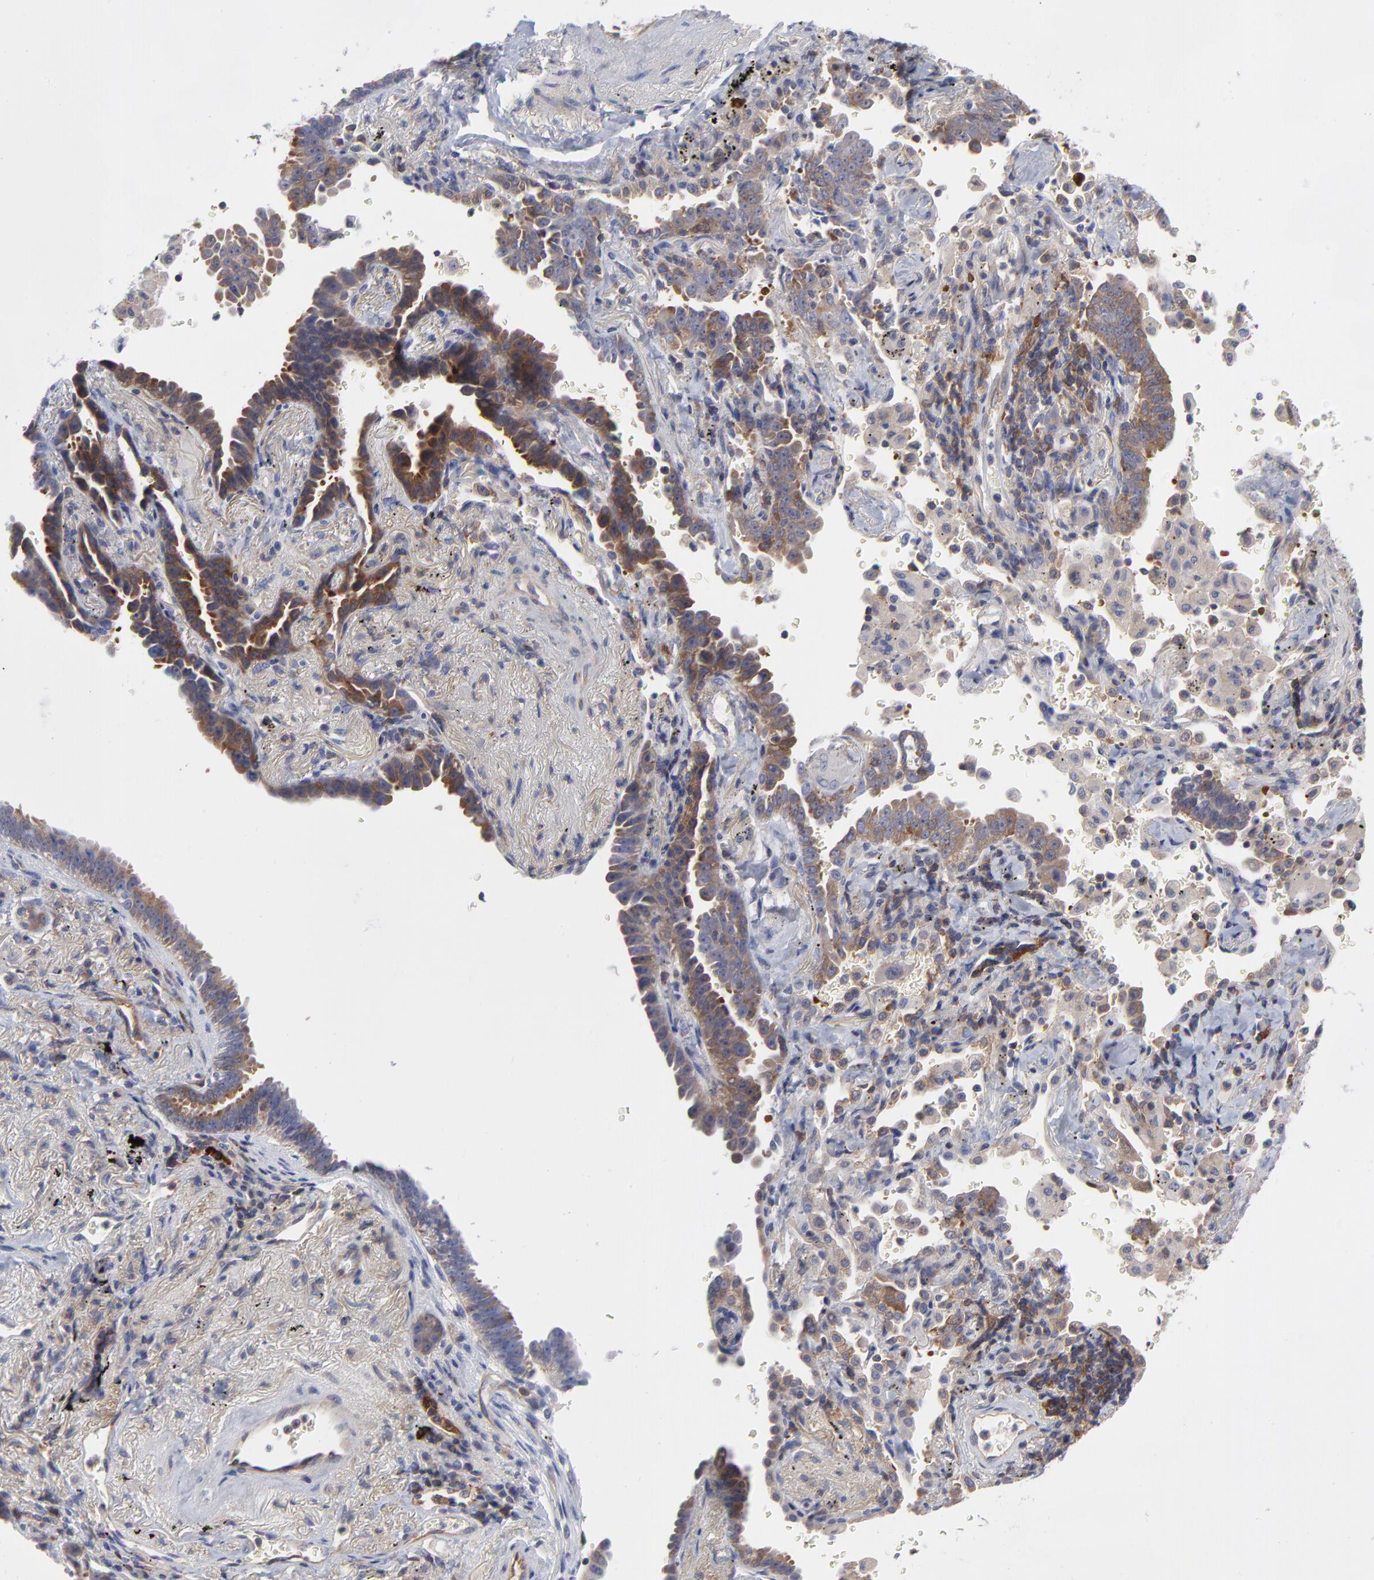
{"staining": {"intensity": "weak", "quantity": ">75%", "location": "cytoplasmic/membranous"}, "tissue": "lung cancer", "cell_type": "Tumor cells", "image_type": "cancer", "snomed": [{"axis": "morphology", "description": "Adenocarcinoma, NOS"}, {"axis": "topography", "description": "Lung"}], "caption": "IHC (DAB (3,3'-diaminobenzidine)) staining of lung adenocarcinoma shows weak cytoplasmic/membranous protein positivity in approximately >75% of tumor cells. (brown staining indicates protein expression, while blue staining denotes nuclei).", "gene": "NFKBIA", "patient": {"sex": "female", "age": 64}}